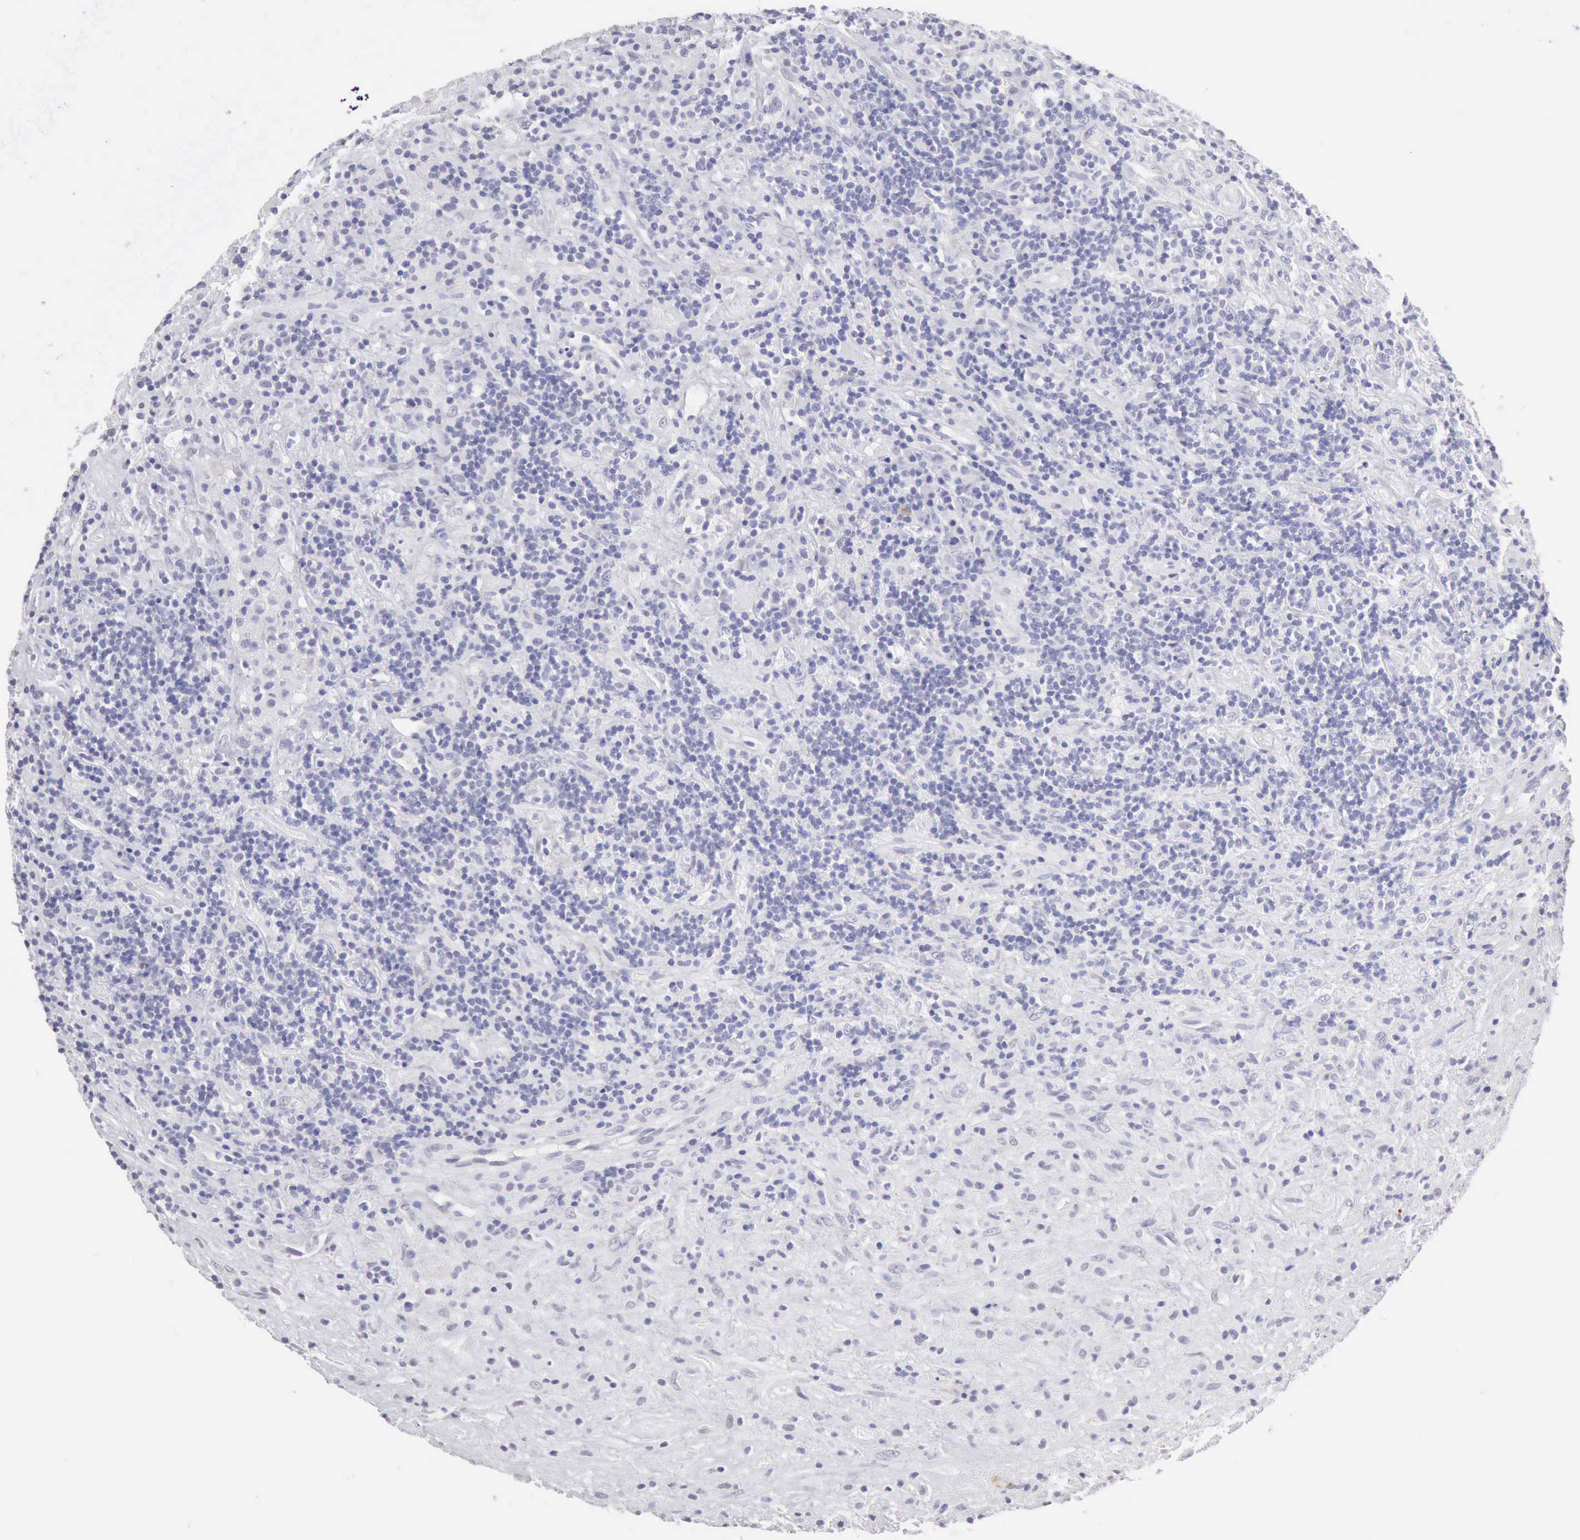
{"staining": {"intensity": "negative", "quantity": "none", "location": "none"}, "tissue": "lymphoma", "cell_type": "Tumor cells", "image_type": "cancer", "snomed": [{"axis": "morphology", "description": "Hodgkin's disease, NOS"}, {"axis": "topography", "description": "Lymph node"}], "caption": "Lymphoma was stained to show a protein in brown. There is no significant staining in tumor cells.", "gene": "RNASE1", "patient": {"sex": "male", "age": 46}}